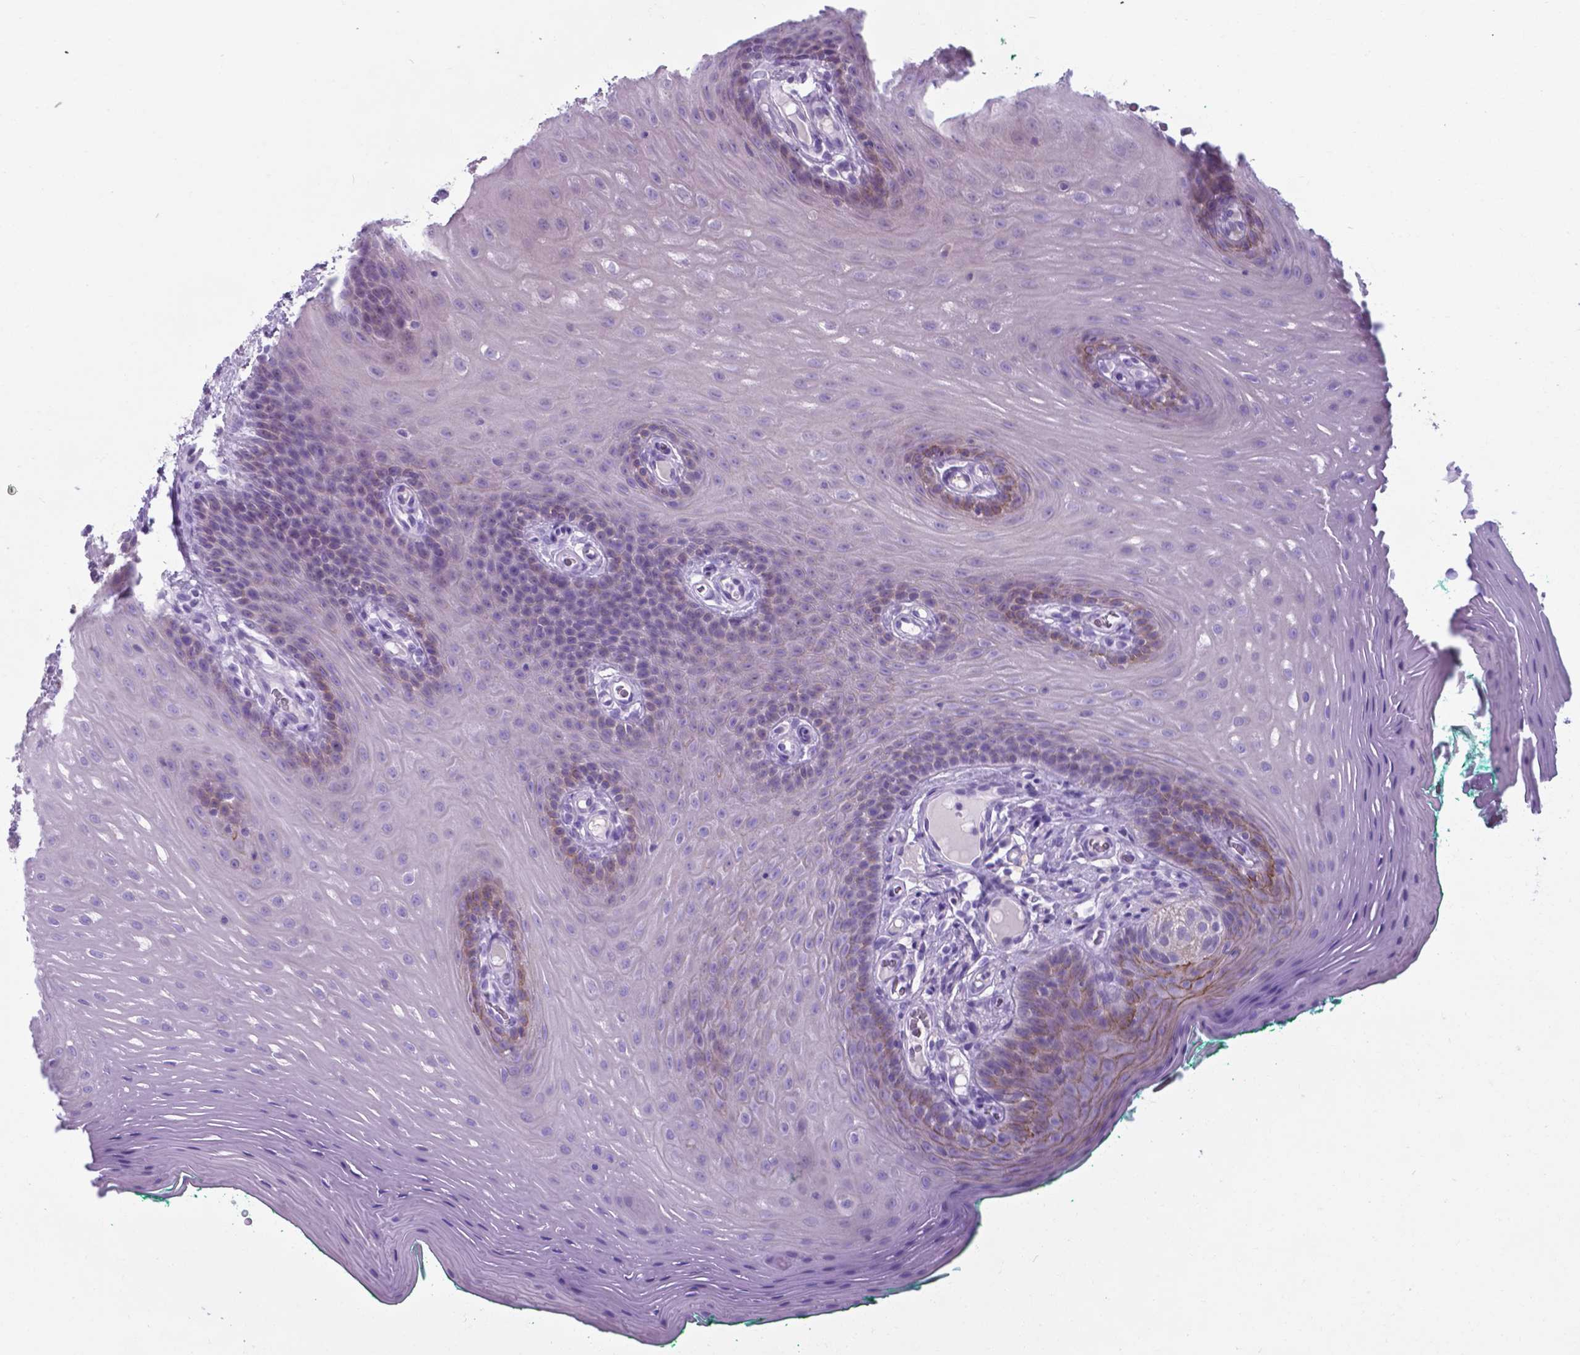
{"staining": {"intensity": "moderate", "quantity": "<25%", "location": "cytoplasmic/membranous"}, "tissue": "oral mucosa", "cell_type": "Squamous epithelial cells", "image_type": "normal", "snomed": [{"axis": "morphology", "description": "Normal tissue, NOS"}, {"axis": "morphology", "description": "Squamous cell carcinoma, NOS"}, {"axis": "topography", "description": "Oral tissue"}, {"axis": "topography", "description": "Head-Neck"}], "caption": "This is an image of immunohistochemistry (IHC) staining of normal oral mucosa, which shows moderate staining in the cytoplasmic/membranous of squamous epithelial cells.", "gene": "AP5B1", "patient": {"sex": "male", "age": 78}}